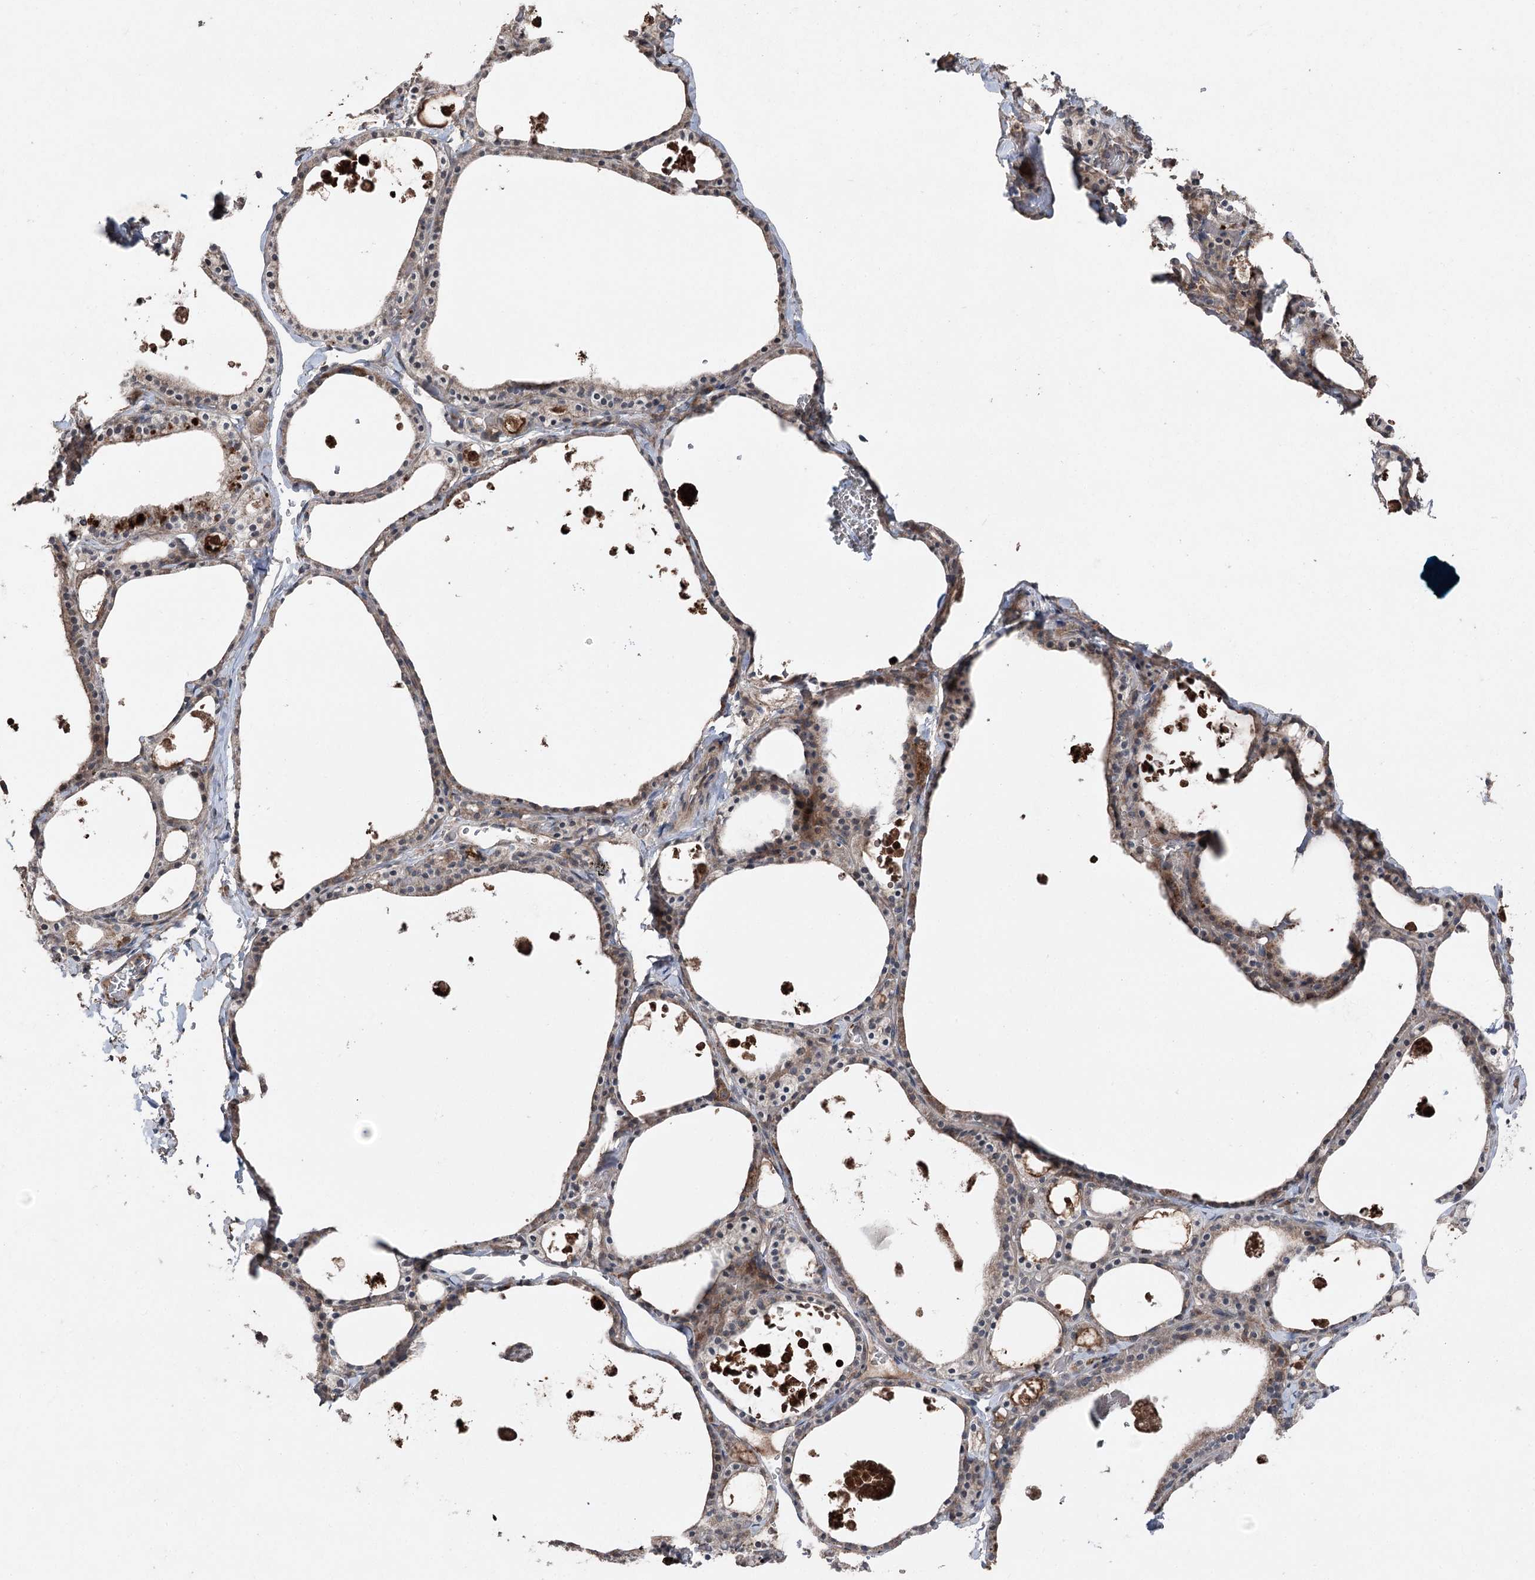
{"staining": {"intensity": "weak", "quantity": ">75%", "location": "cytoplasmic/membranous"}, "tissue": "thyroid gland", "cell_type": "Glandular cells", "image_type": "normal", "snomed": [{"axis": "morphology", "description": "Normal tissue, NOS"}, {"axis": "topography", "description": "Thyroid gland"}], "caption": "The immunohistochemical stain highlights weak cytoplasmic/membranous staining in glandular cells of normal thyroid gland. Nuclei are stained in blue.", "gene": "MAPK8IP2", "patient": {"sex": "male", "age": 56}}